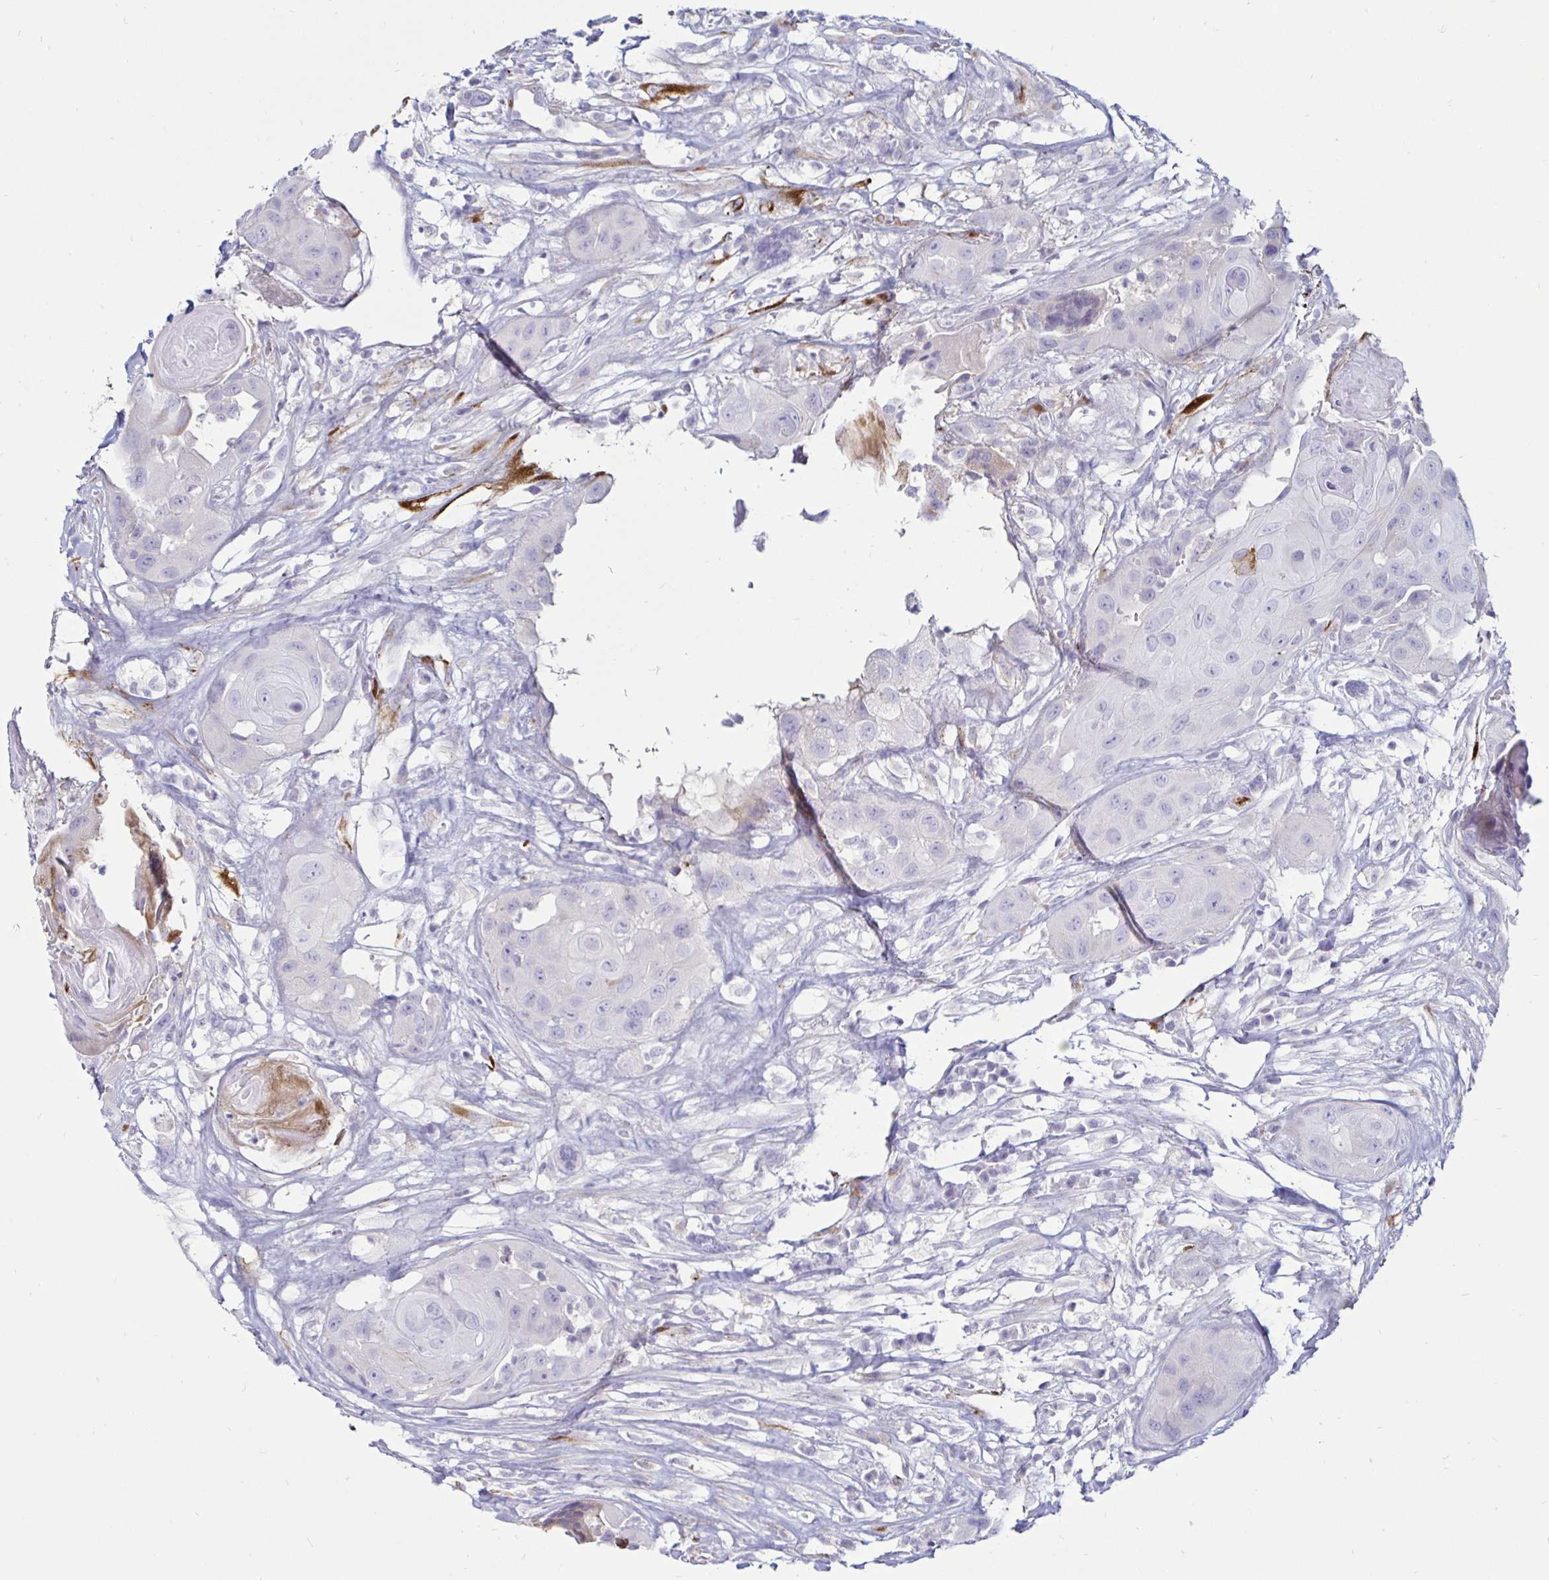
{"staining": {"intensity": "weak", "quantity": "<25%", "location": "cytoplasmic/membranous"}, "tissue": "head and neck cancer", "cell_type": "Tumor cells", "image_type": "cancer", "snomed": [{"axis": "morphology", "description": "Squamous cell carcinoma, NOS"}, {"axis": "topography", "description": "Head-Neck"}], "caption": "Immunohistochemistry (IHC) of human squamous cell carcinoma (head and neck) shows no staining in tumor cells.", "gene": "TIMP1", "patient": {"sex": "male", "age": 83}}